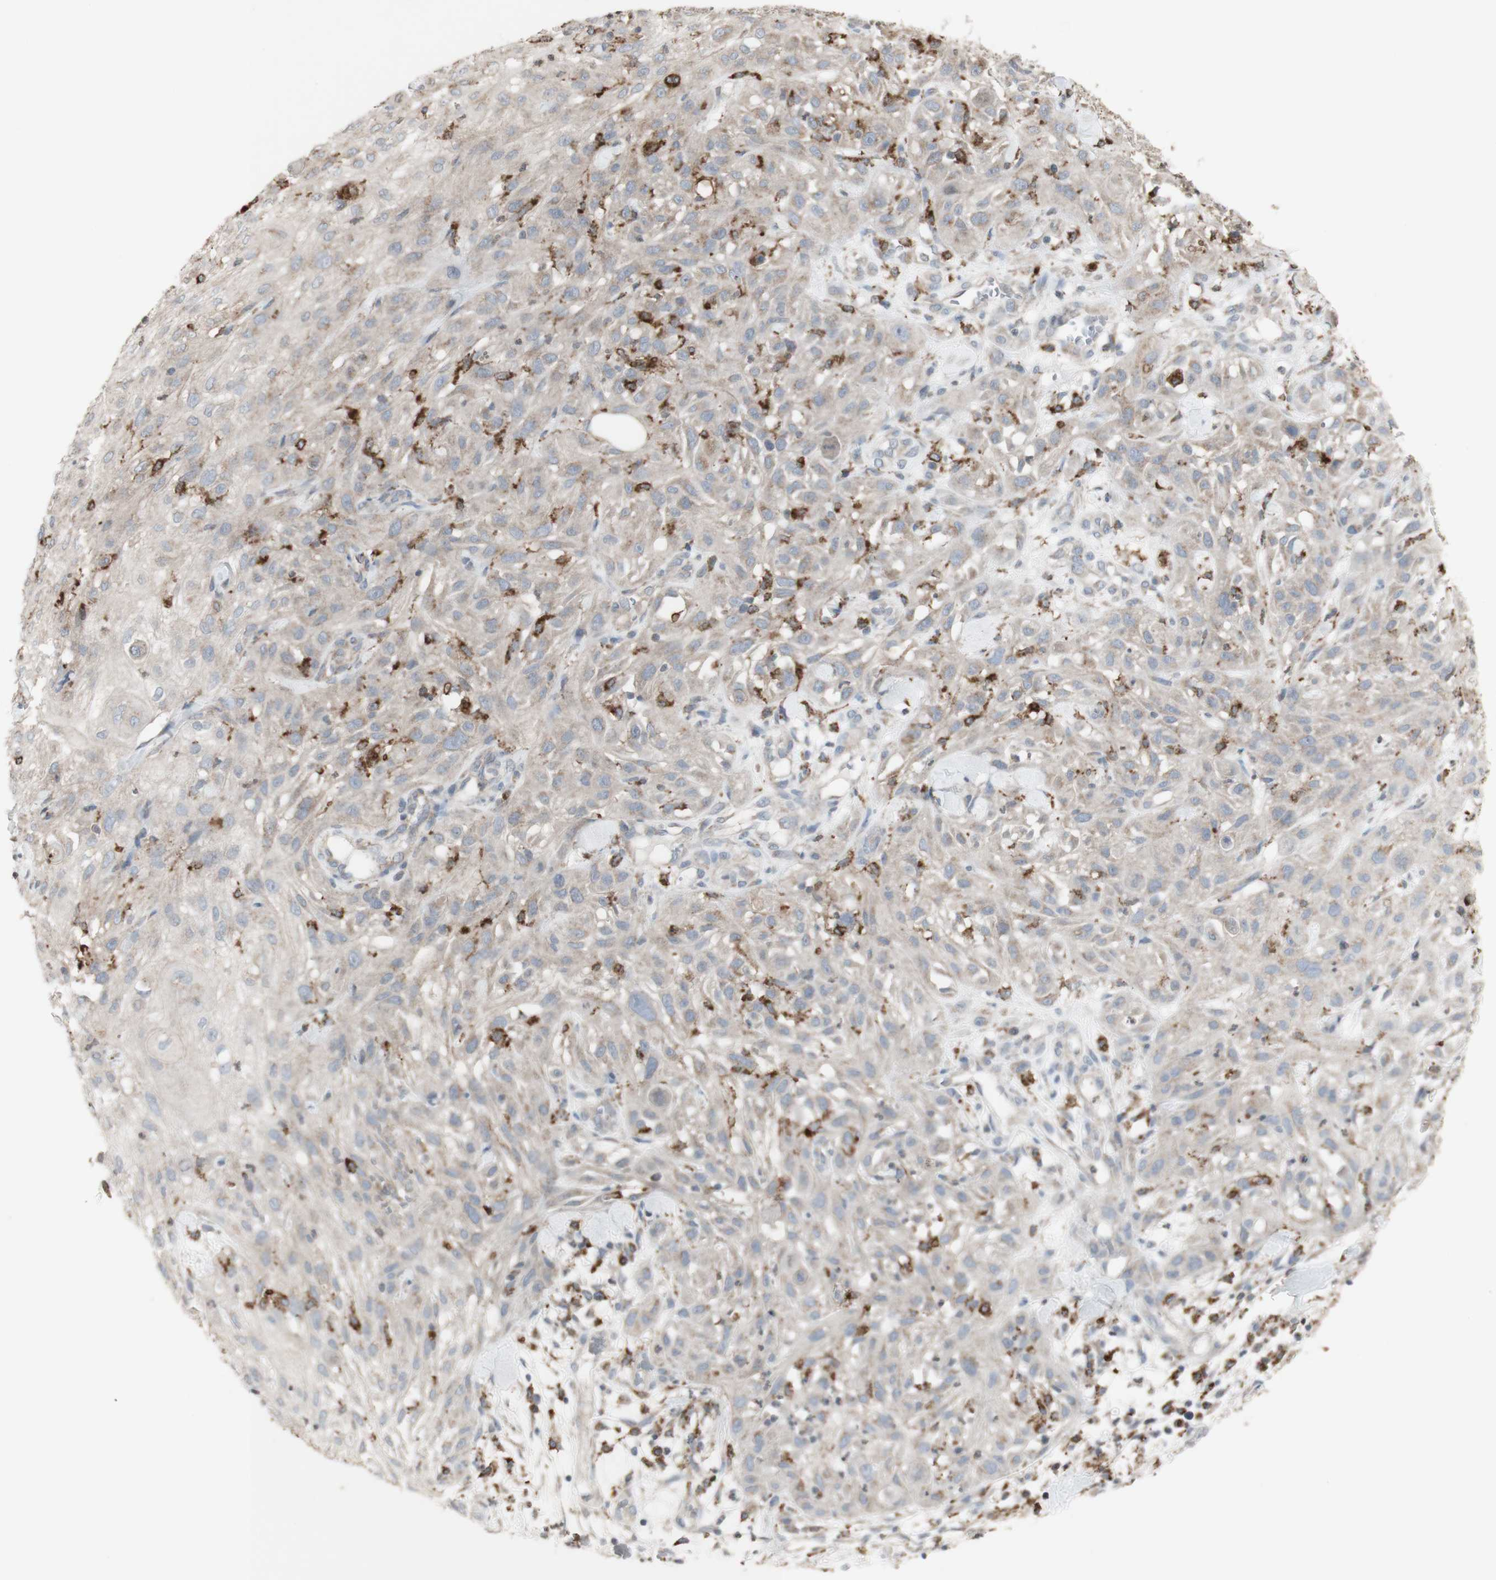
{"staining": {"intensity": "weak", "quantity": "25%-75%", "location": "cytoplasmic/membranous"}, "tissue": "skin cancer", "cell_type": "Tumor cells", "image_type": "cancer", "snomed": [{"axis": "morphology", "description": "Squamous cell carcinoma, NOS"}, {"axis": "topography", "description": "Skin"}], "caption": "IHC photomicrograph of neoplastic tissue: human skin squamous cell carcinoma stained using immunohistochemistry displays low levels of weak protein expression localized specifically in the cytoplasmic/membranous of tumor cells, appearing as a cytoplasmic/membranous brown color.", "gene": "ATP6V1E1", "patient": {"sex": "male", "age": 75}}